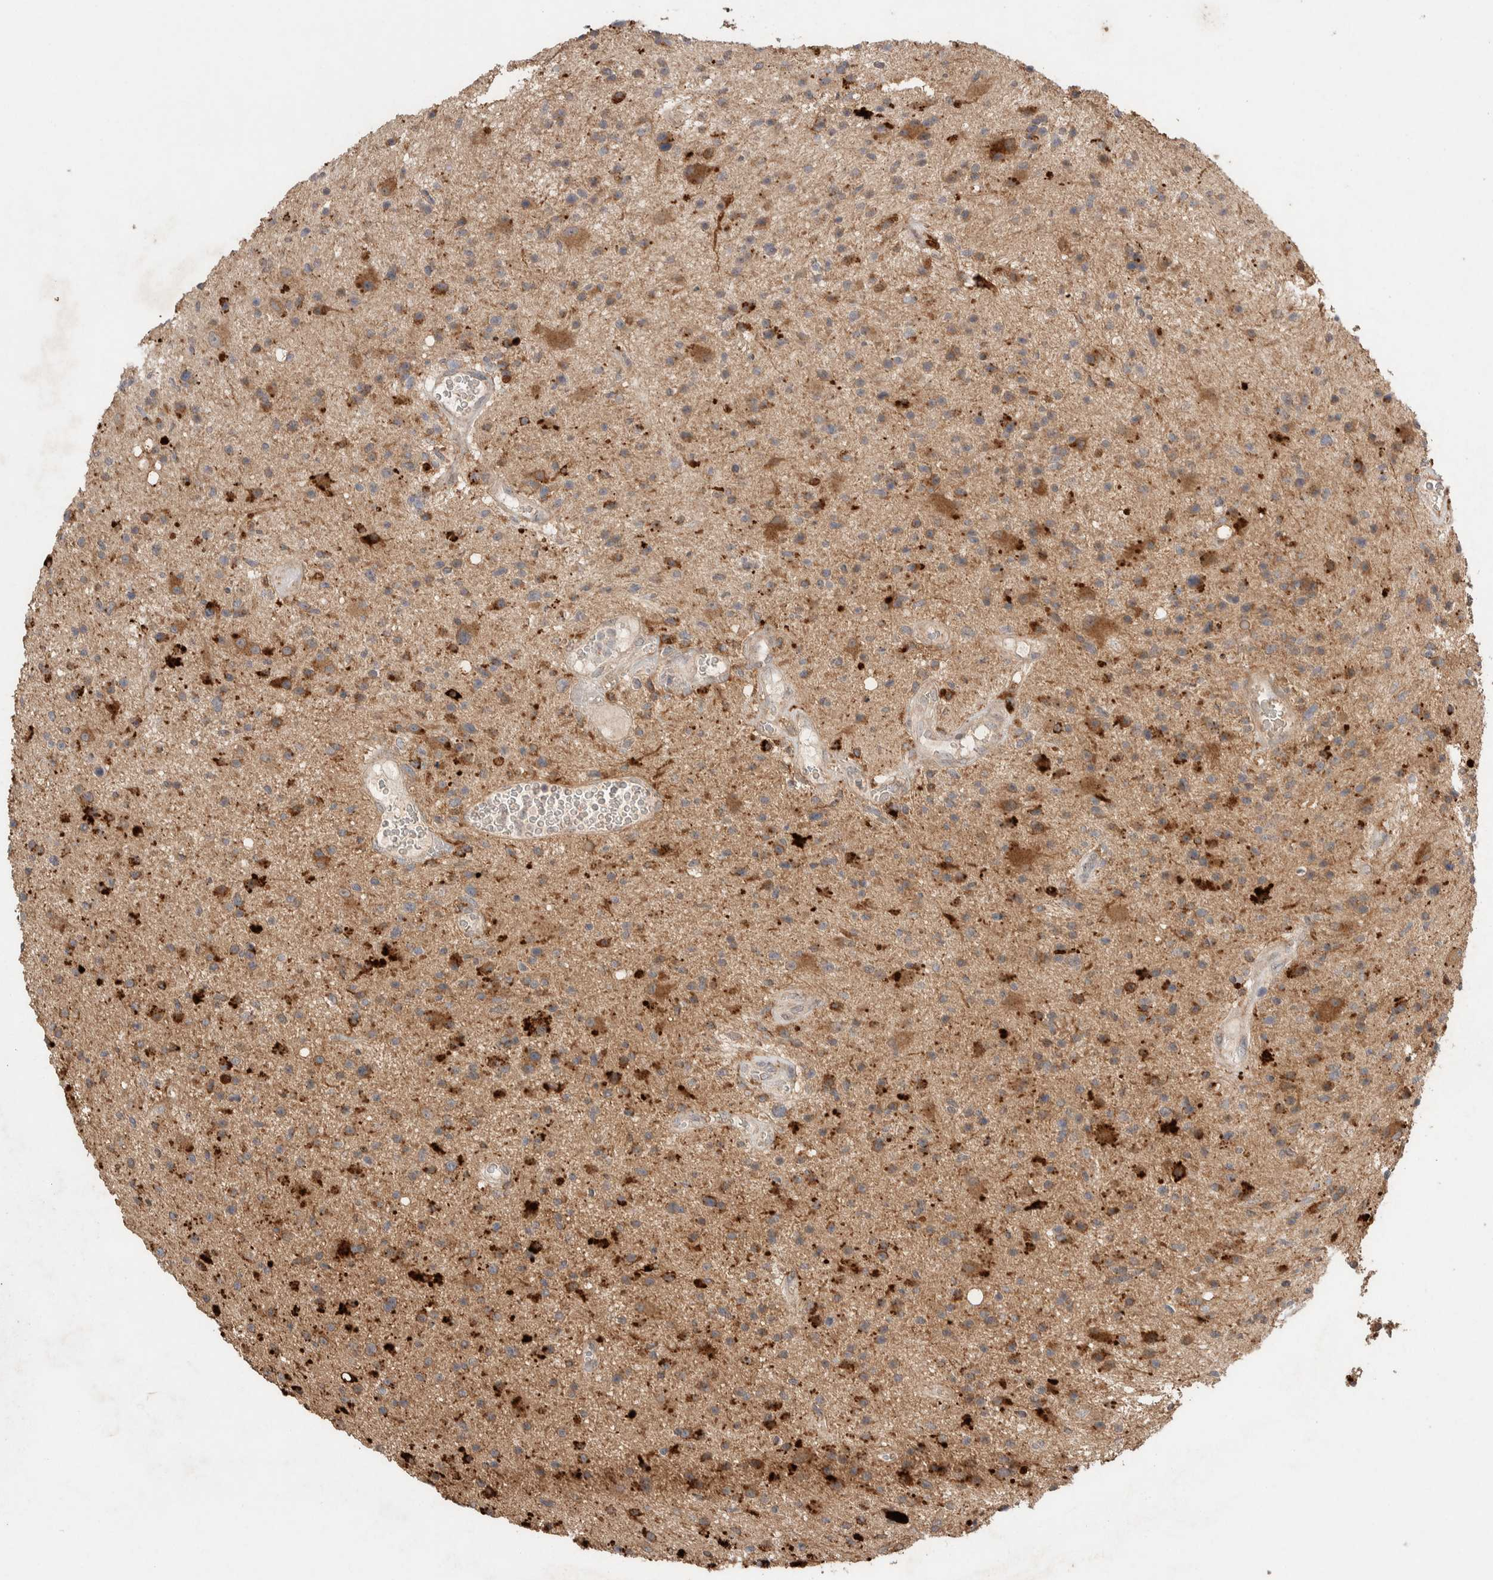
{"staining": {"intensity": "moderate", "quantity": ">75%", "location": "cytoplasmic/membranous"}, "tissue": "glioma", "cell_type": "Tumor cells", "image_type": "cancer", "snomed": [{"axis": "morphology", "description": "Glioma, malignant, High grade"}, {"axis": "topography", "description": "Brain"}], "caption": "DAB immunohistochemical staining of glioma displays moderate cytoplasmic/membranous protein staining in approximately >75% of tumor cells. (brown staining indicates protein expression, while blue staining denotes nuclei).", "gene": "KCNJ5", "patient": {"sex": "male", "age": 33}}